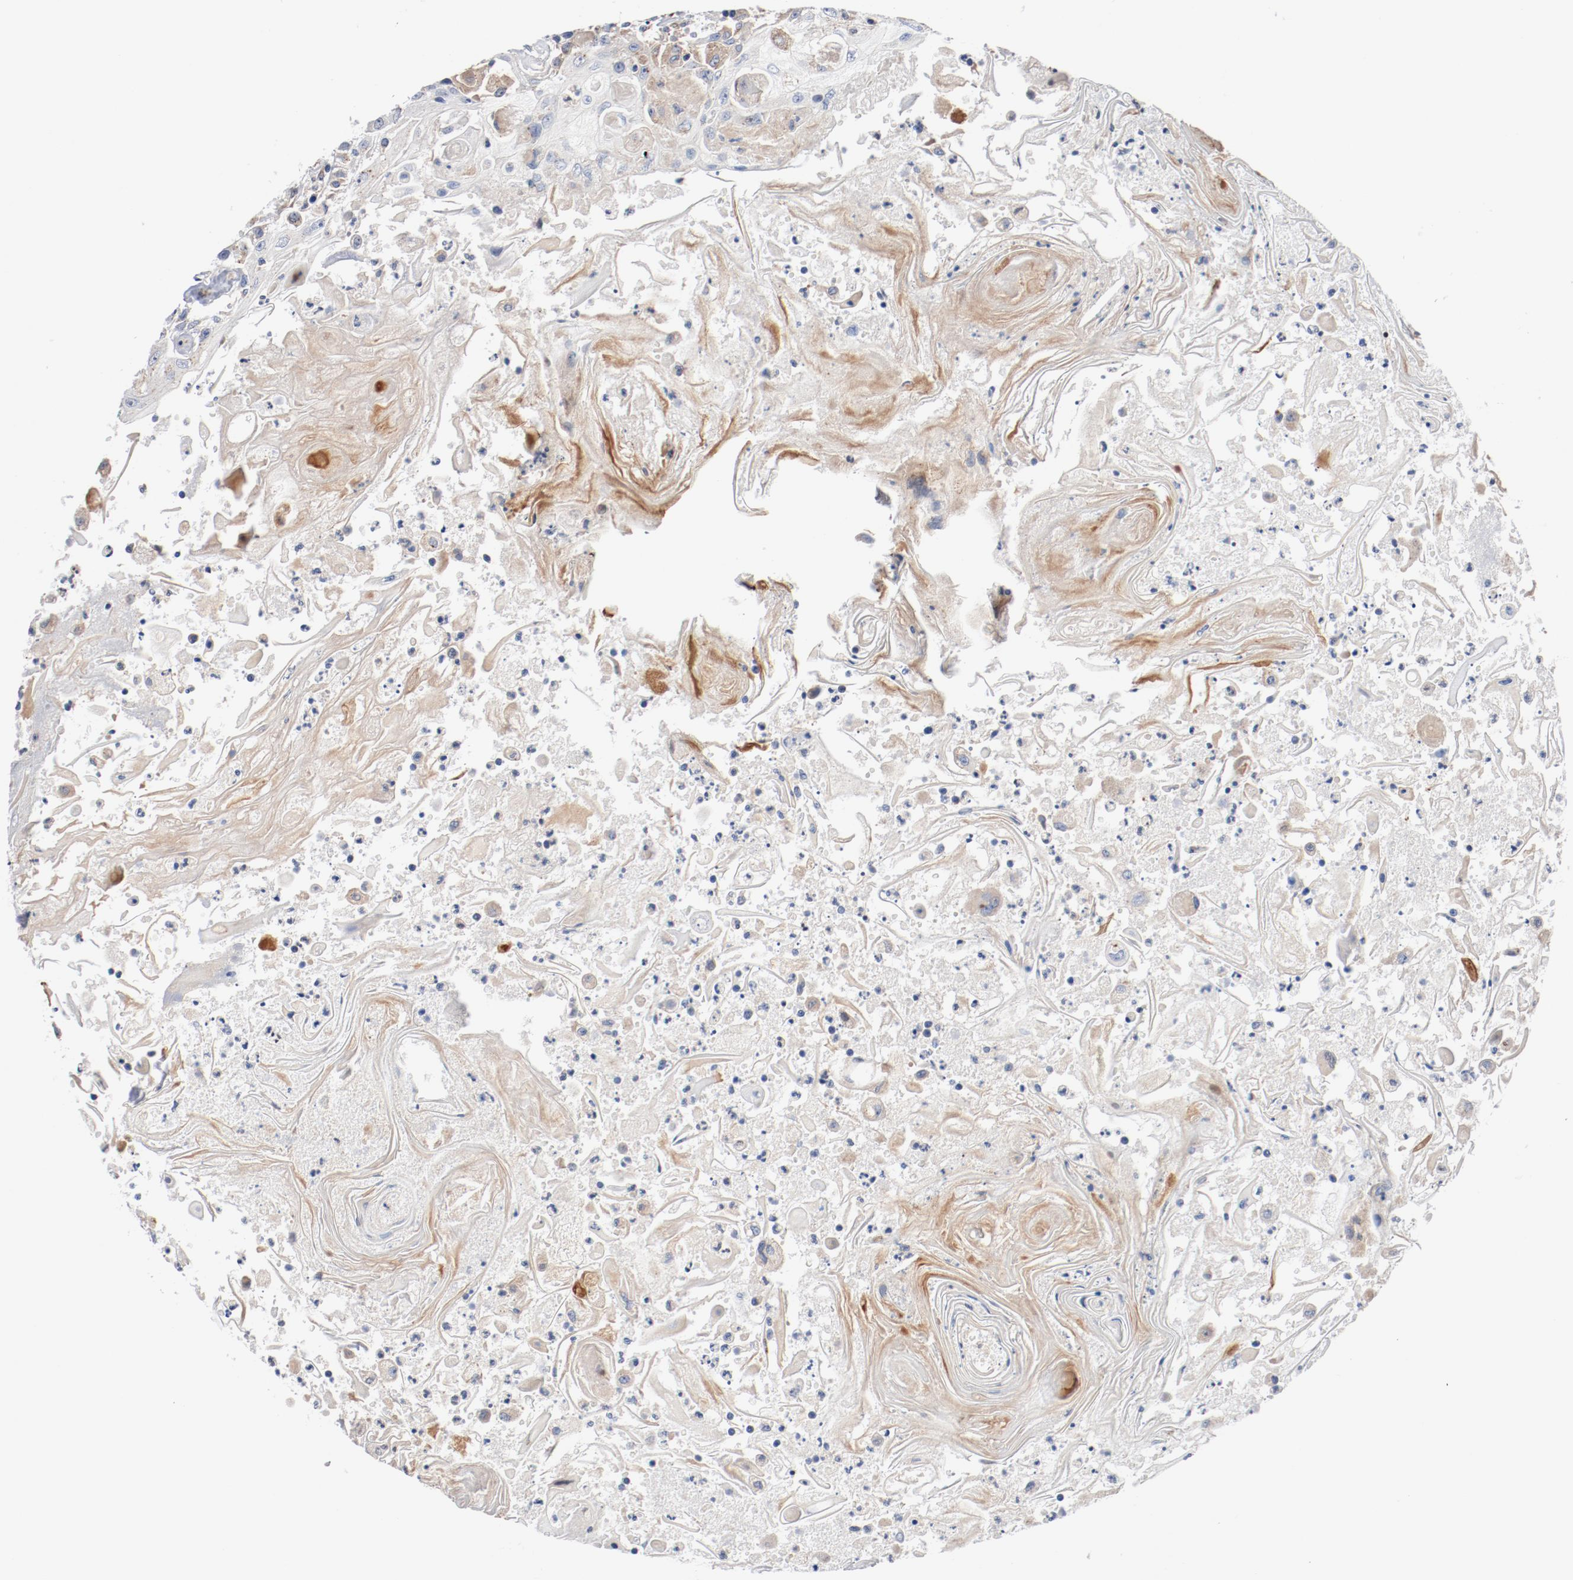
{"staining": {"intensity": "weak", "quantity": "<25%", "location": "cytoplasmic/membranous"}, "tissue": "head and neck cancer", "cell_type": "Tumor cells", "image_type": "cancer", "snomed": [{"axis": "morphology", "description": "Squamous cell carcinoma, NOS"}, {"axis": "topography", "description": "Oral tissue"}, {"axis": "topography", "description": "Head-Neck"}], "caption": "Immunohistochemistry (IHC) of head and neck squamous cell carcinoma demonstrates no staining in tumor cells.", "gene": "ILK", "patient": {"sex": "female", "age": 76}}